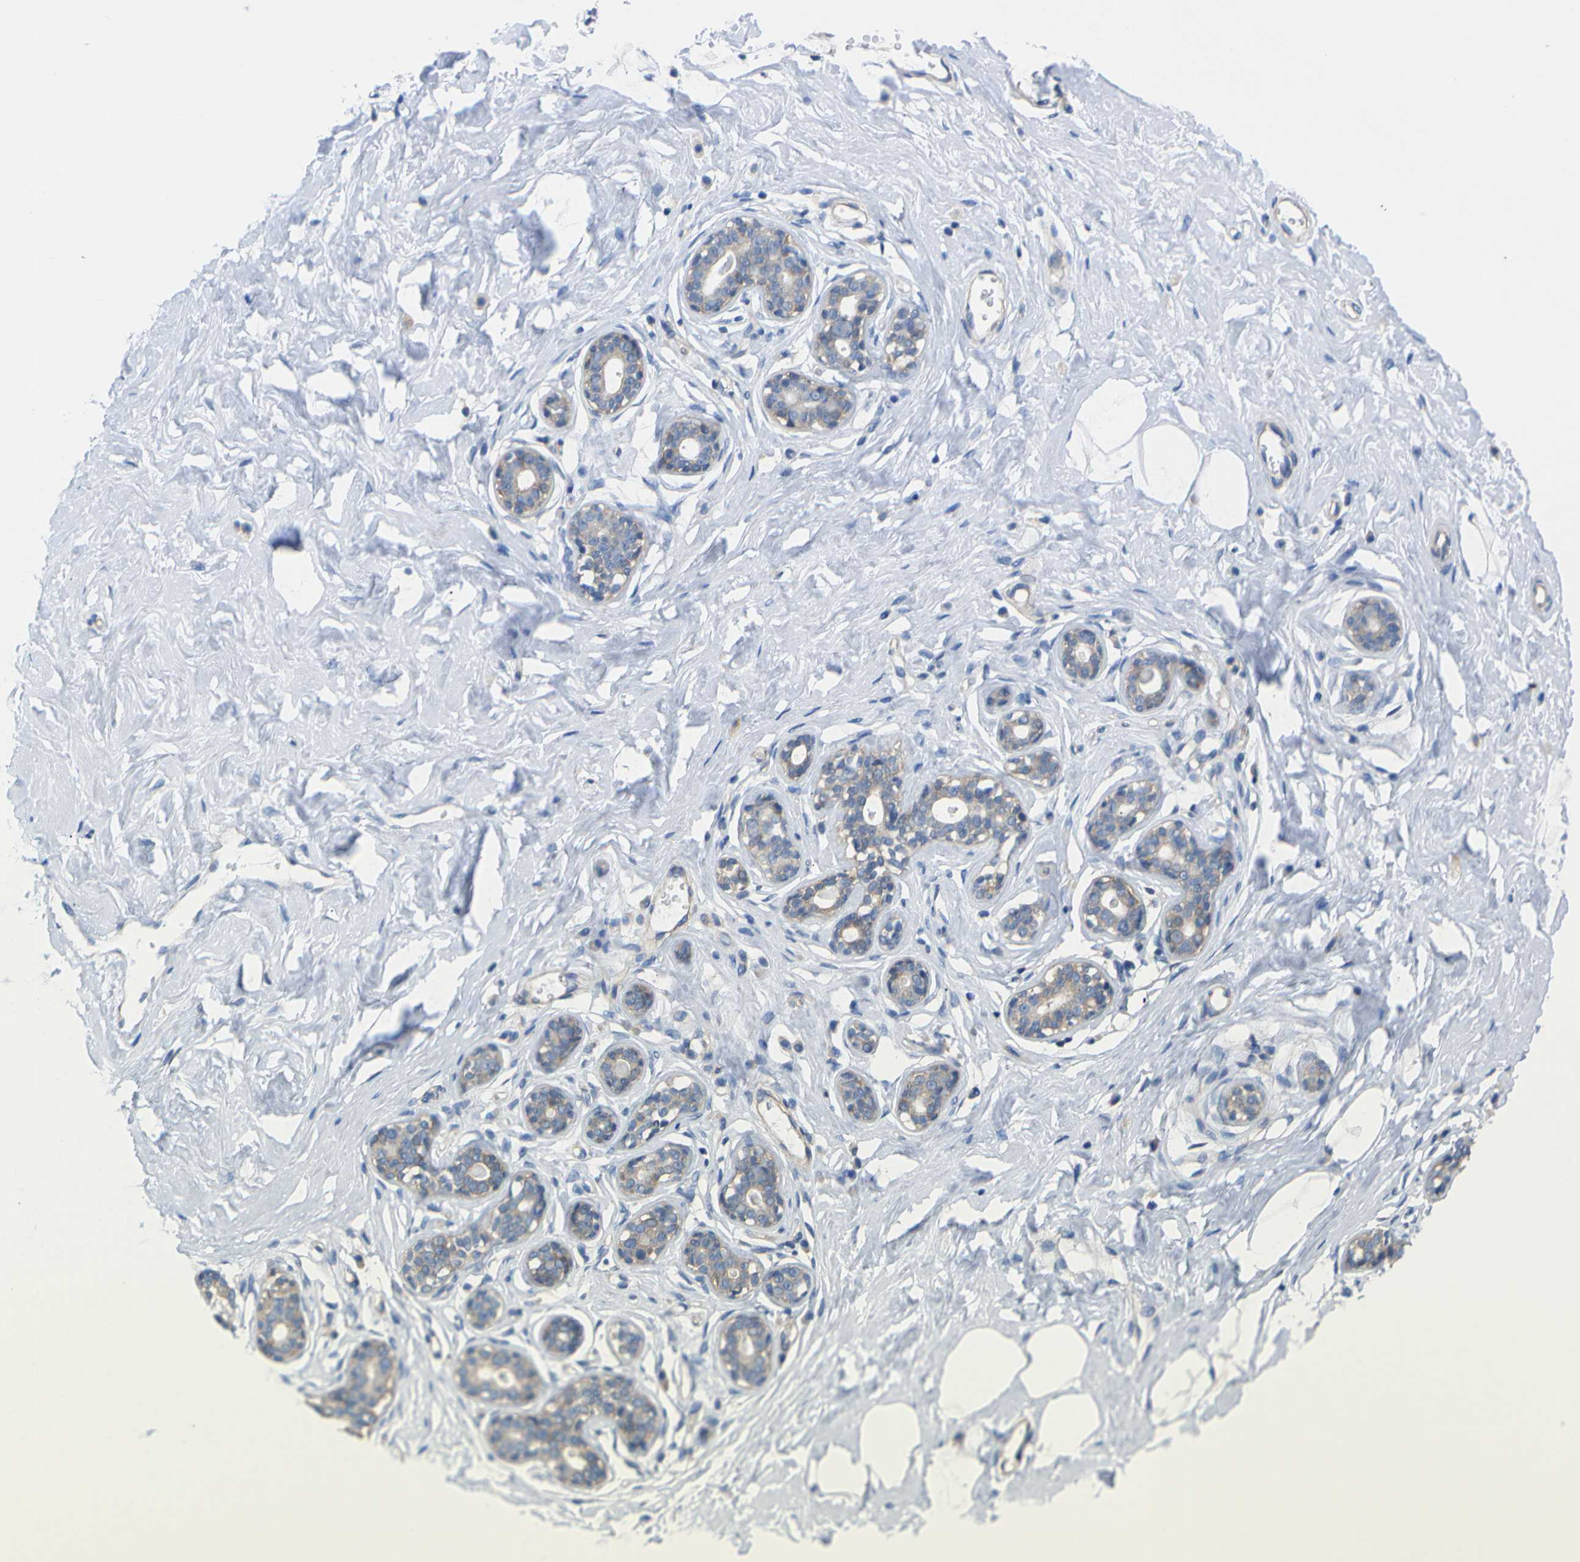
{"staining": {"intensity": "negative", "quantity": "none", "location": "none"}, "tissue": "breast", "cell_type": "Adipocytes", "image_type": "normal", "snomed": [{"axis": "morphology", "description": "Normal tissue, NOS"}, {"axis": "topography", "description": "Breast"}], "caption": "The photomicrograph demonstrates no staining of adipocytes in unremarkable breast.", "gene": "USH1C", "patient": {"sex": "female", "age": 23}}